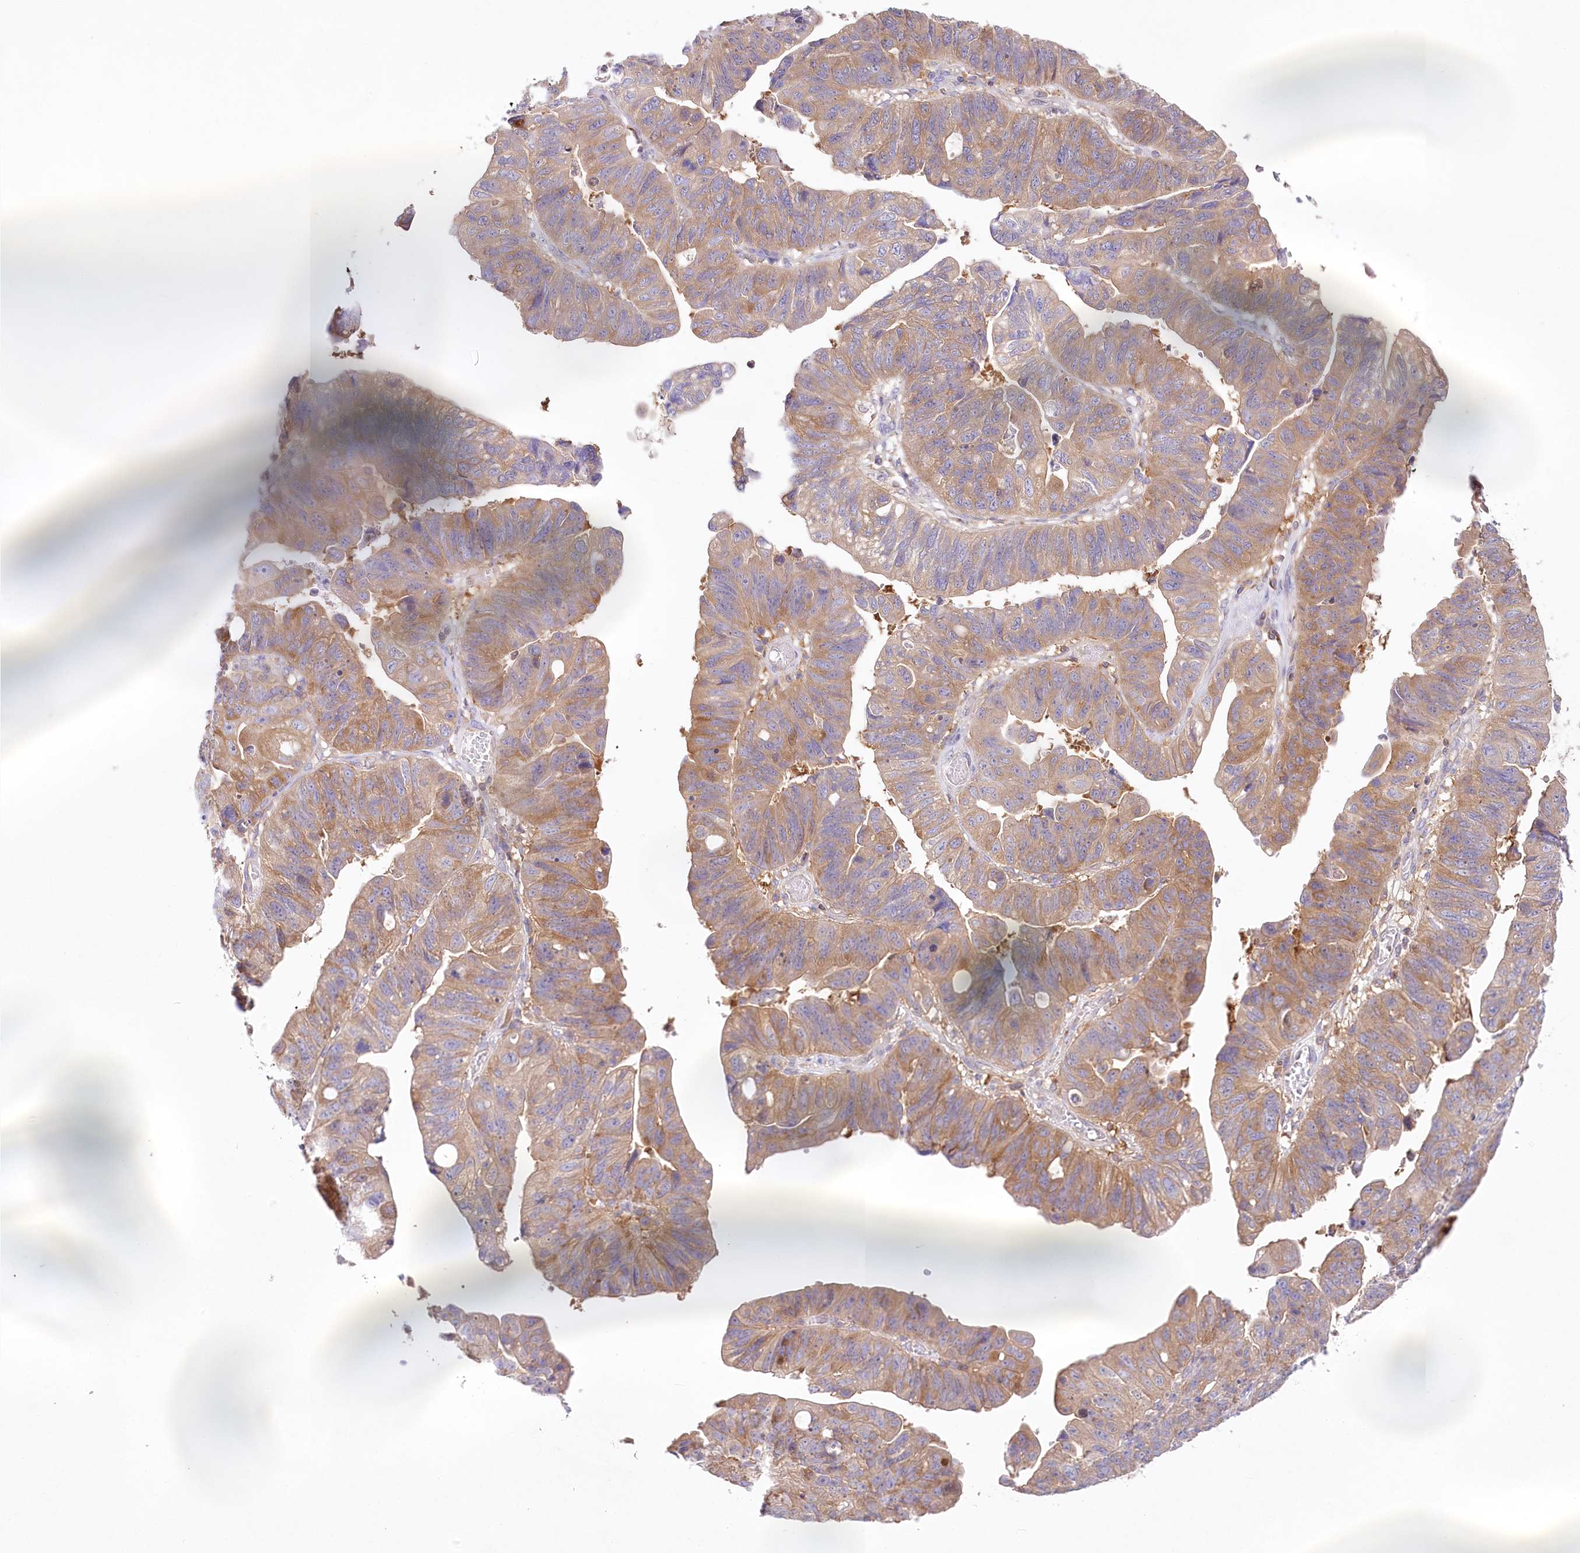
{"staining": {"intensity": "moderate", "quantity": "25%-75%", "location": "cytoplasmic/membranous"}, "tissue": "stomach cancer", "cell_type": "Tumor cells", "image_type": "cancer", "snomed": [{"axis": "morphology", "description": "Adenocarcinoma, NOS"}, {"axis": "topography", "description": "Stomach"}], "caption": "Brown immunohistochemical staining in stomach cancer exhibits moderate cytoplasmic/membranous positivity in approximately 25%-75% of tumor cells.", "gene": "ABRAXAS2", "patient": {"sex": "male", "age": 59}}